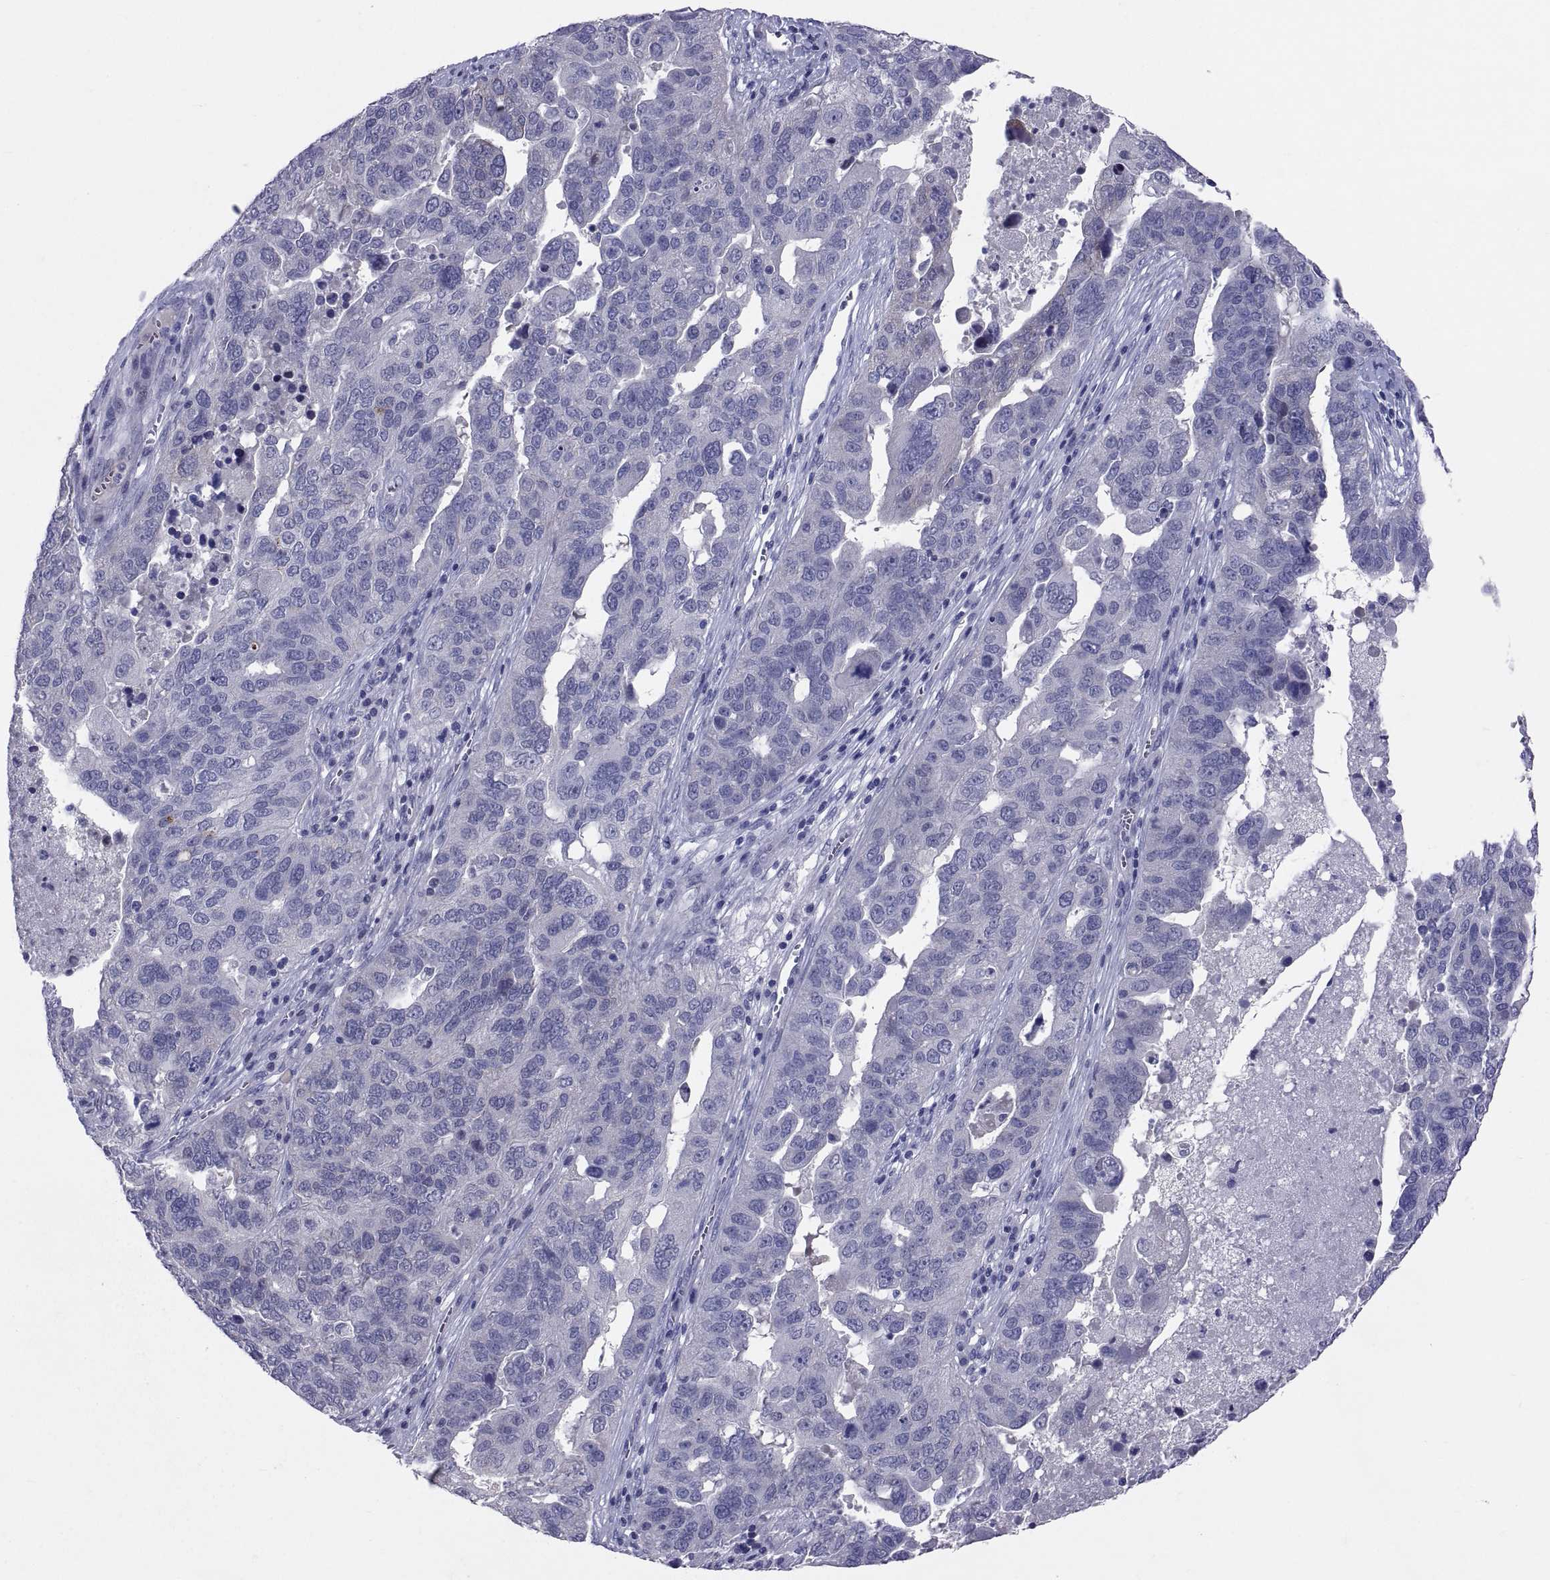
{"staining": {"intensity": "negative", "quantity": "none", "location": "none"}, "tissue": "ovarian cancer", "cell_type": "Tumor cells", "image_type": "cancer", "snomed": [{"axis": "morphology", "description": "Carcinoma, endometroid"}, {"axis": "topography", "description": "Soft tissue"}, {"axis": "topography", "description": "Ovary"}], "caption": "IHC histopathology image of human endometroid carcinoma (ovarian) stained for a protein (brown), which demonstrates no staining in tumor cells.", "gene": "PTN", "patient": {"sex": "female", "age": 52}}